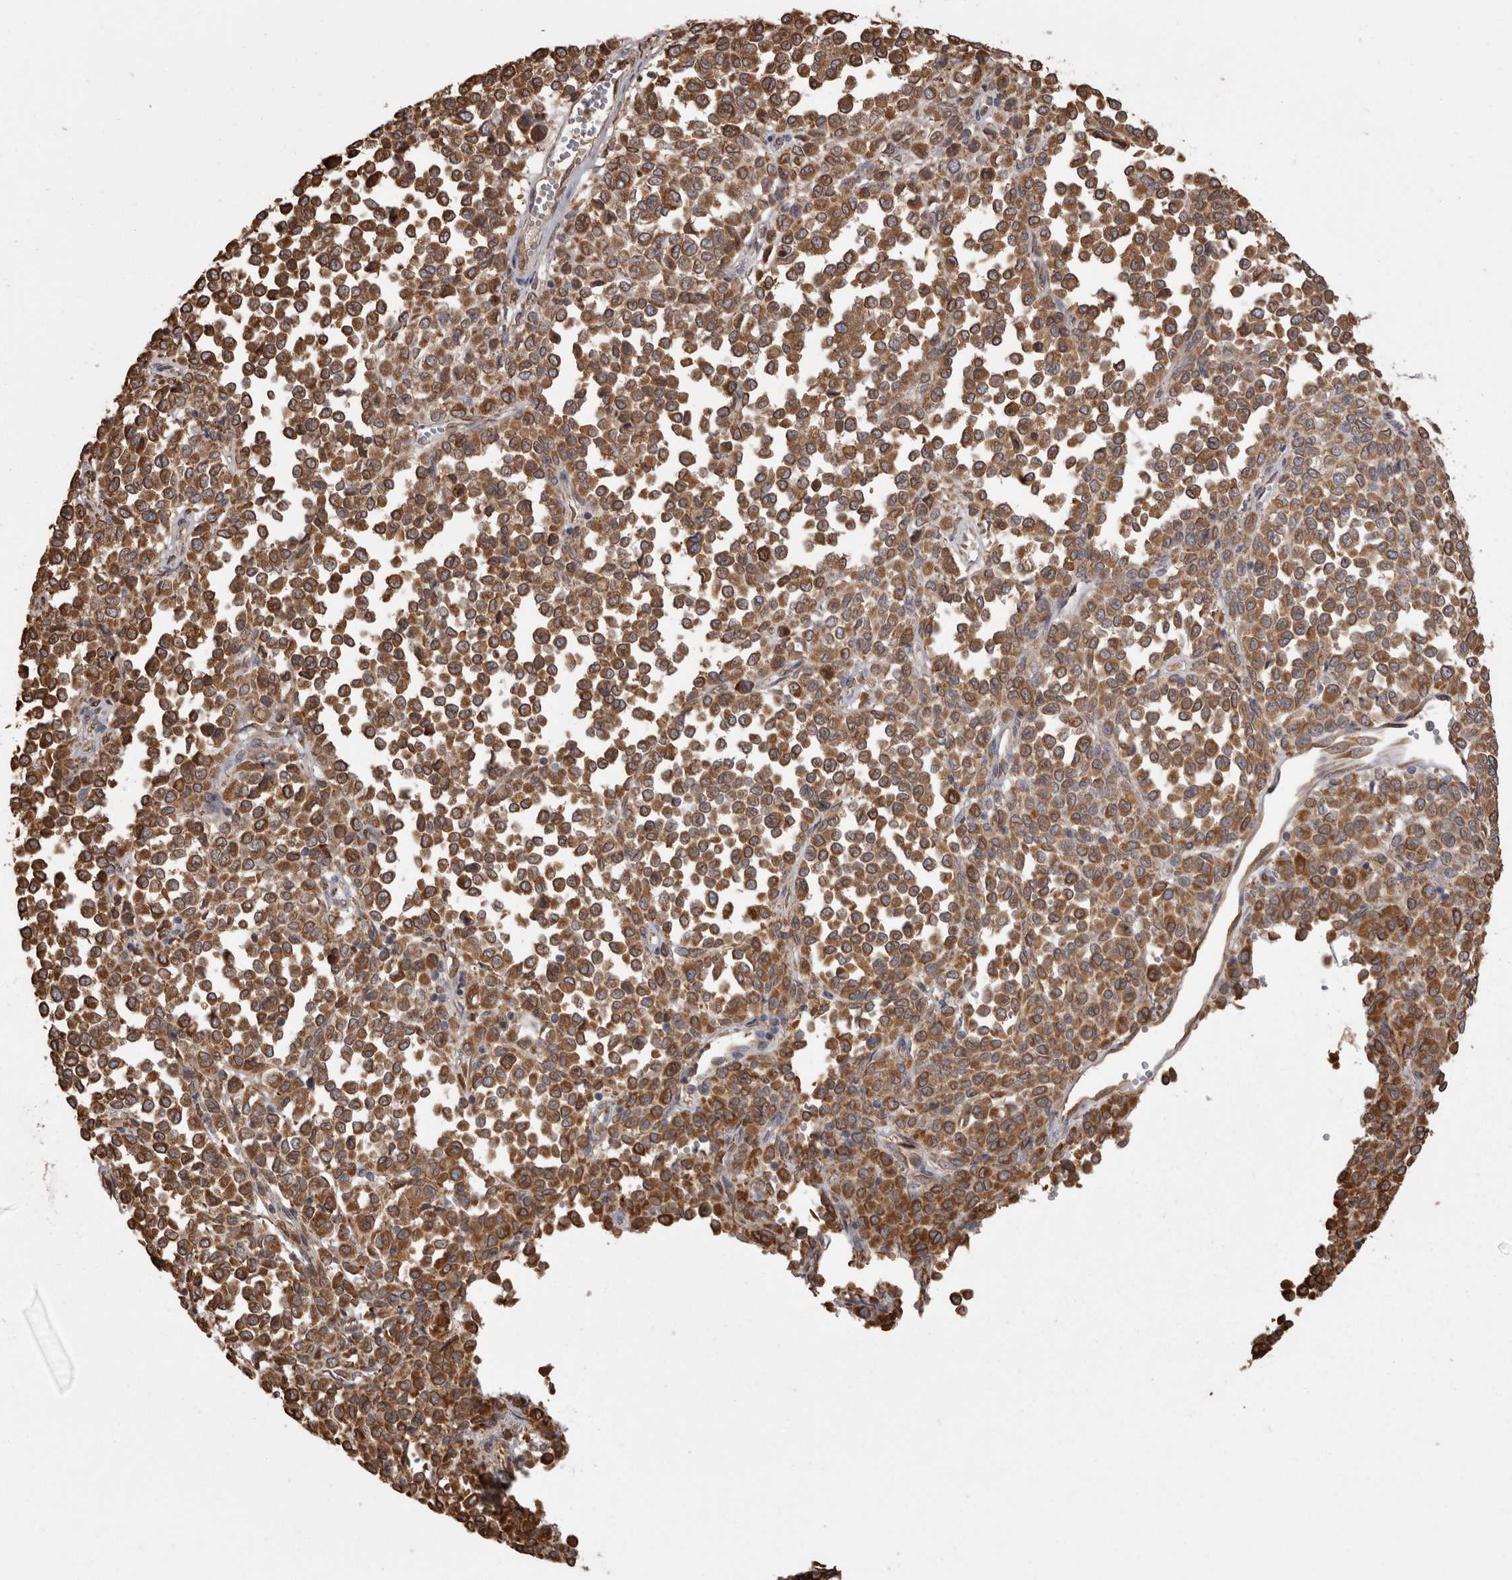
{"staining": {"intensity": "strong", "quantity": ">75%", "location": "cytoplasmic/membranous"}, "tissue": "melanoma", "cell_type": "Tumor cells", "image_type": "cancer", "snomed": [{"axis": "morphology", "description": "Malignant melanoma, Metastatic site"}, {"axis": "topography", "description": "Pancreas"}], "caption": "Strong cytoplasmic/membranous expression for a protein is appreciated in about >75% of tumor cells of melanoma using IHC.", "gene": "PON2", "patient": {"sex": "female", "age": 30}}